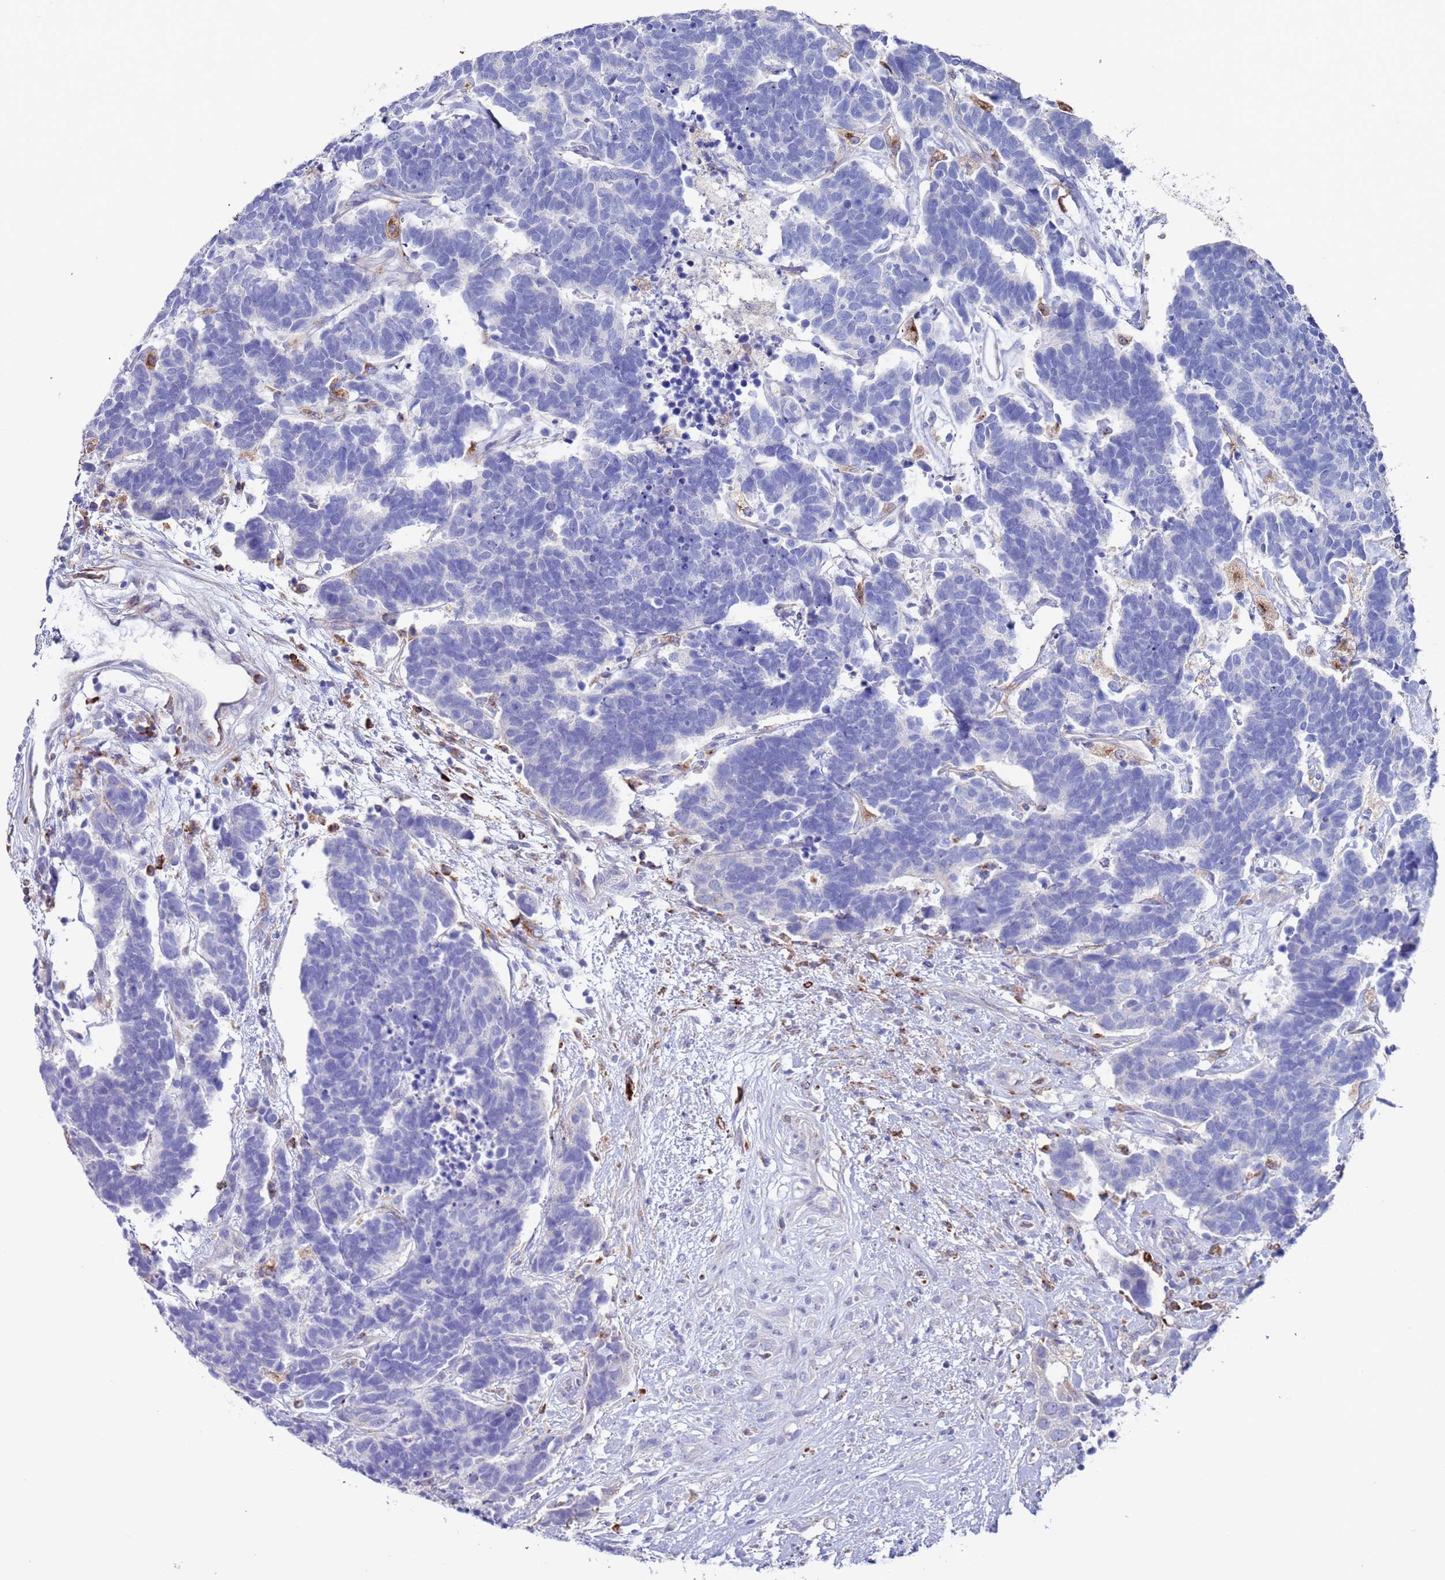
{"staining": {"intensity": "negative", "quantity": "none", "location": "none"}, "tissue": "carcinoid", "cell_type": "Tumor cells", "image_type": "cancer", "snomed": [{"axis": "morphology", "description": "Carcinoma, NOS"}, {"axis": "morphology", "description": "Carcinoid, malignant, NOS"}, {"axis": "topography", "description": "Urinary bladder"}], "caption": "Carcinoid stained for a protein using IHC displays no expression tumor cells.", "gene": "GREB1L", "patient": {"sex": "male", "age": 57}}